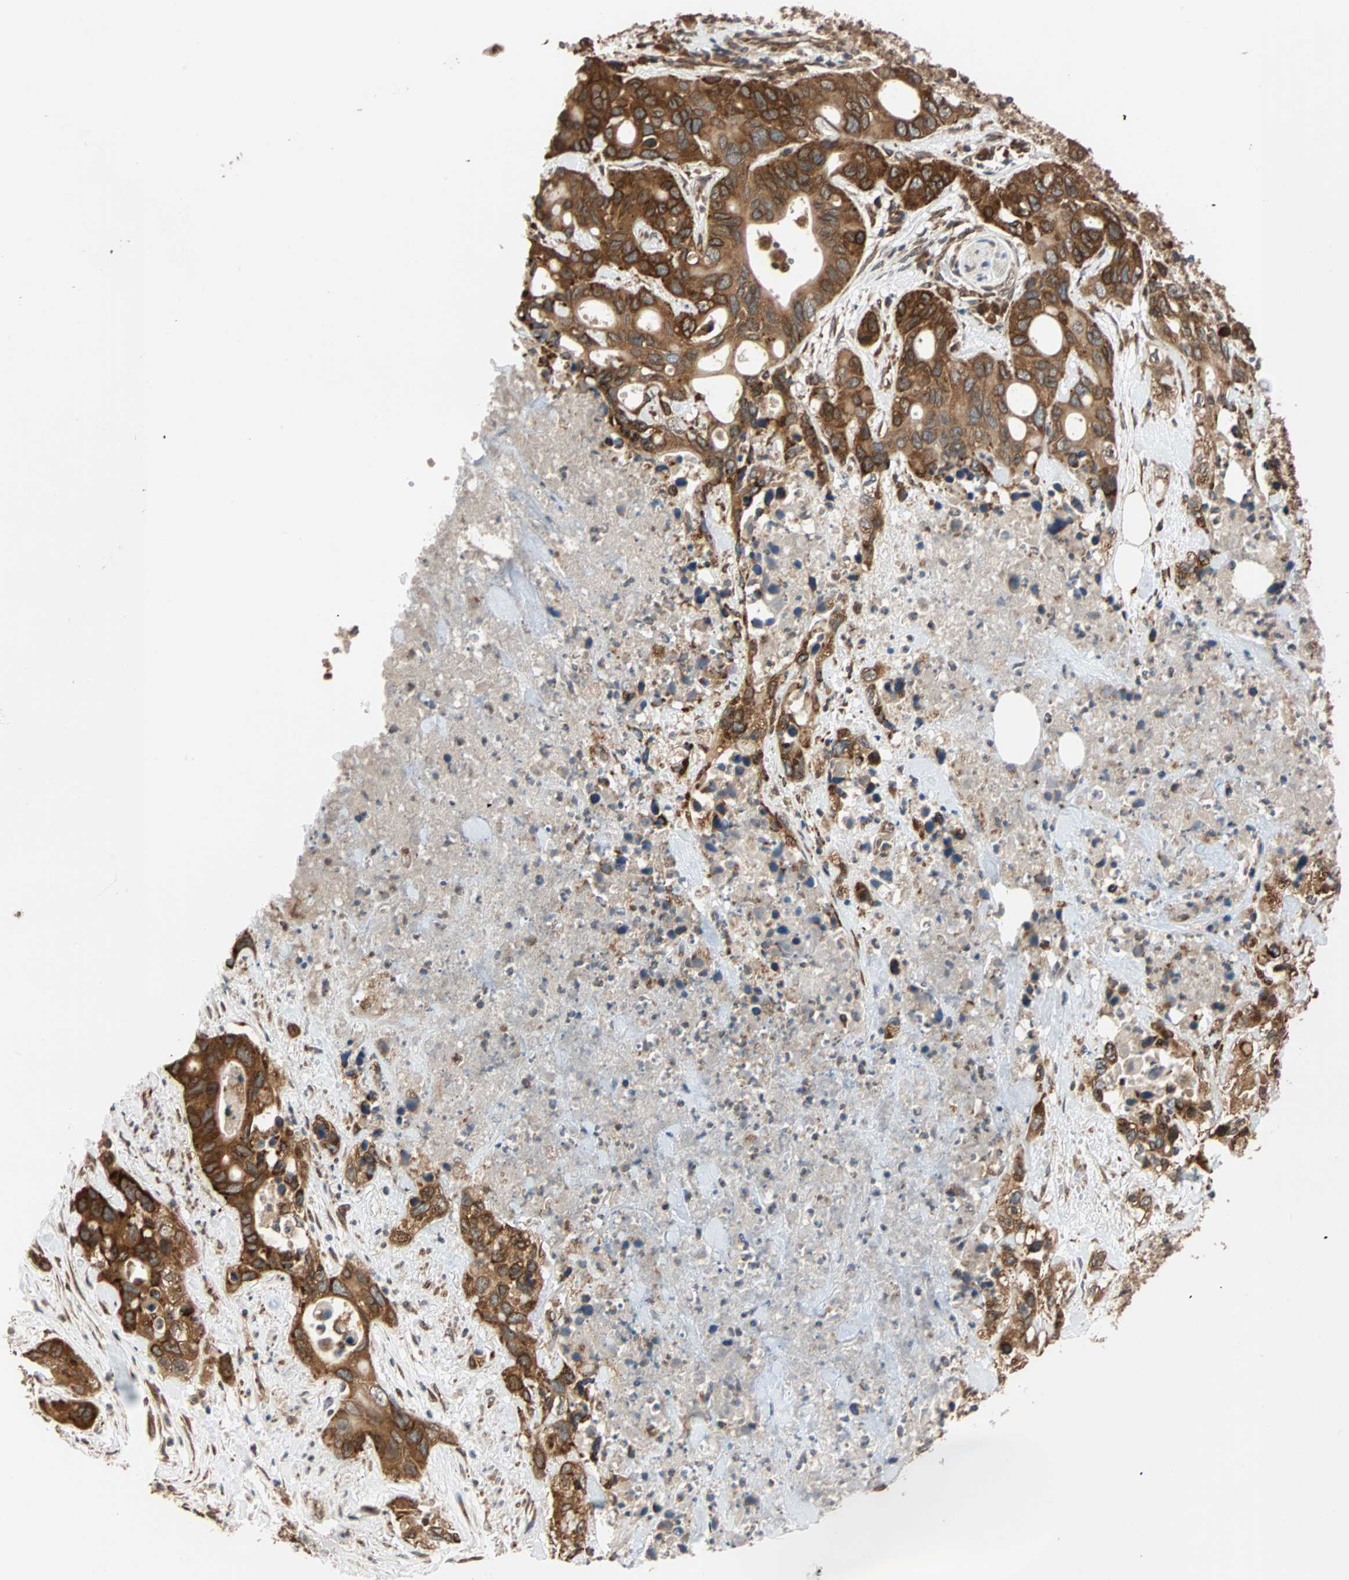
{"staining": {"intensity": "strong", "quantity": ">75%", "location": "cytoplasmic/membranous"}, "tissue": "pancreatic cancer", "cell_type": "Tumor cells", "image_type": "cancer", "snomed": [{"axis": "morphology", "description": "Adenocarcinoma, NOS"}, {"axis": "topography", "description": "Pancreas"}], "caption": "Immunohistochemistry (IHC) (DAB (3,3'-diaminobenzidine)) staining of human pancreatic adenocarcinoma shows strong cytoplasmic/membranous protein expression in about >75% of tumor cells. (DAB (3,3'-diaminobenzidine) IHC with brightfield microscopy, high magnification).", "gene": "AUP1", "patient": {"sex": "female", "age": 71}}